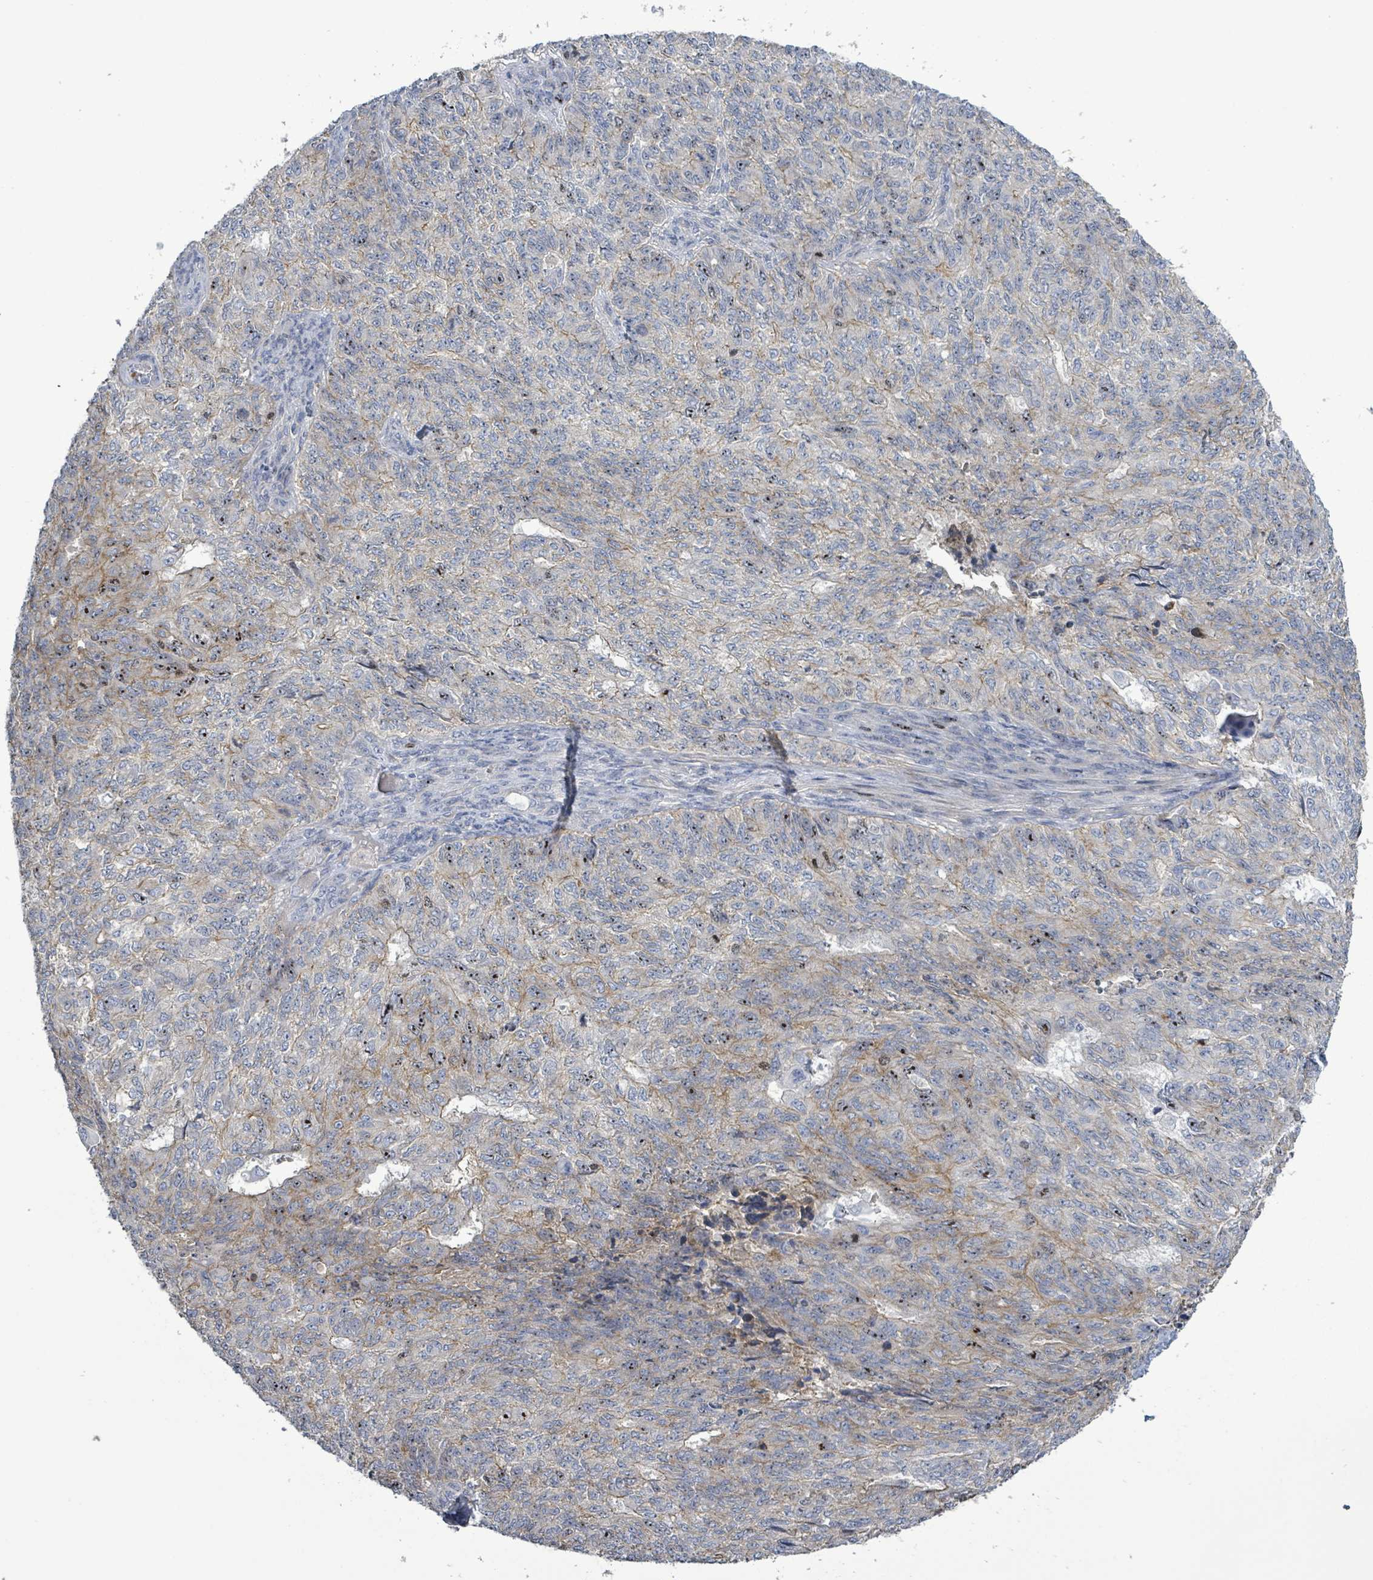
{"staining": {"intensity": "moderate", "quantity": "<25%", "location": "cytoplasmic/membranous,nuclear"}, "tissue": "endometrial cancer", "cell_type": "Tumor cells", "image_type": "cancer", "snomed": [{"axis": "morphology", "description": "Adenocarcinoma, NOS"}, {"axis": "topography", "description": "Endometrium"}], "caption": "A brown stain shows moderate cytoplasmic/membranous and nuclear expression of a protein in endometrial cancer tumor cells.", "gene": "KRAS", "patient": {"sex": "female", "age": 32}}